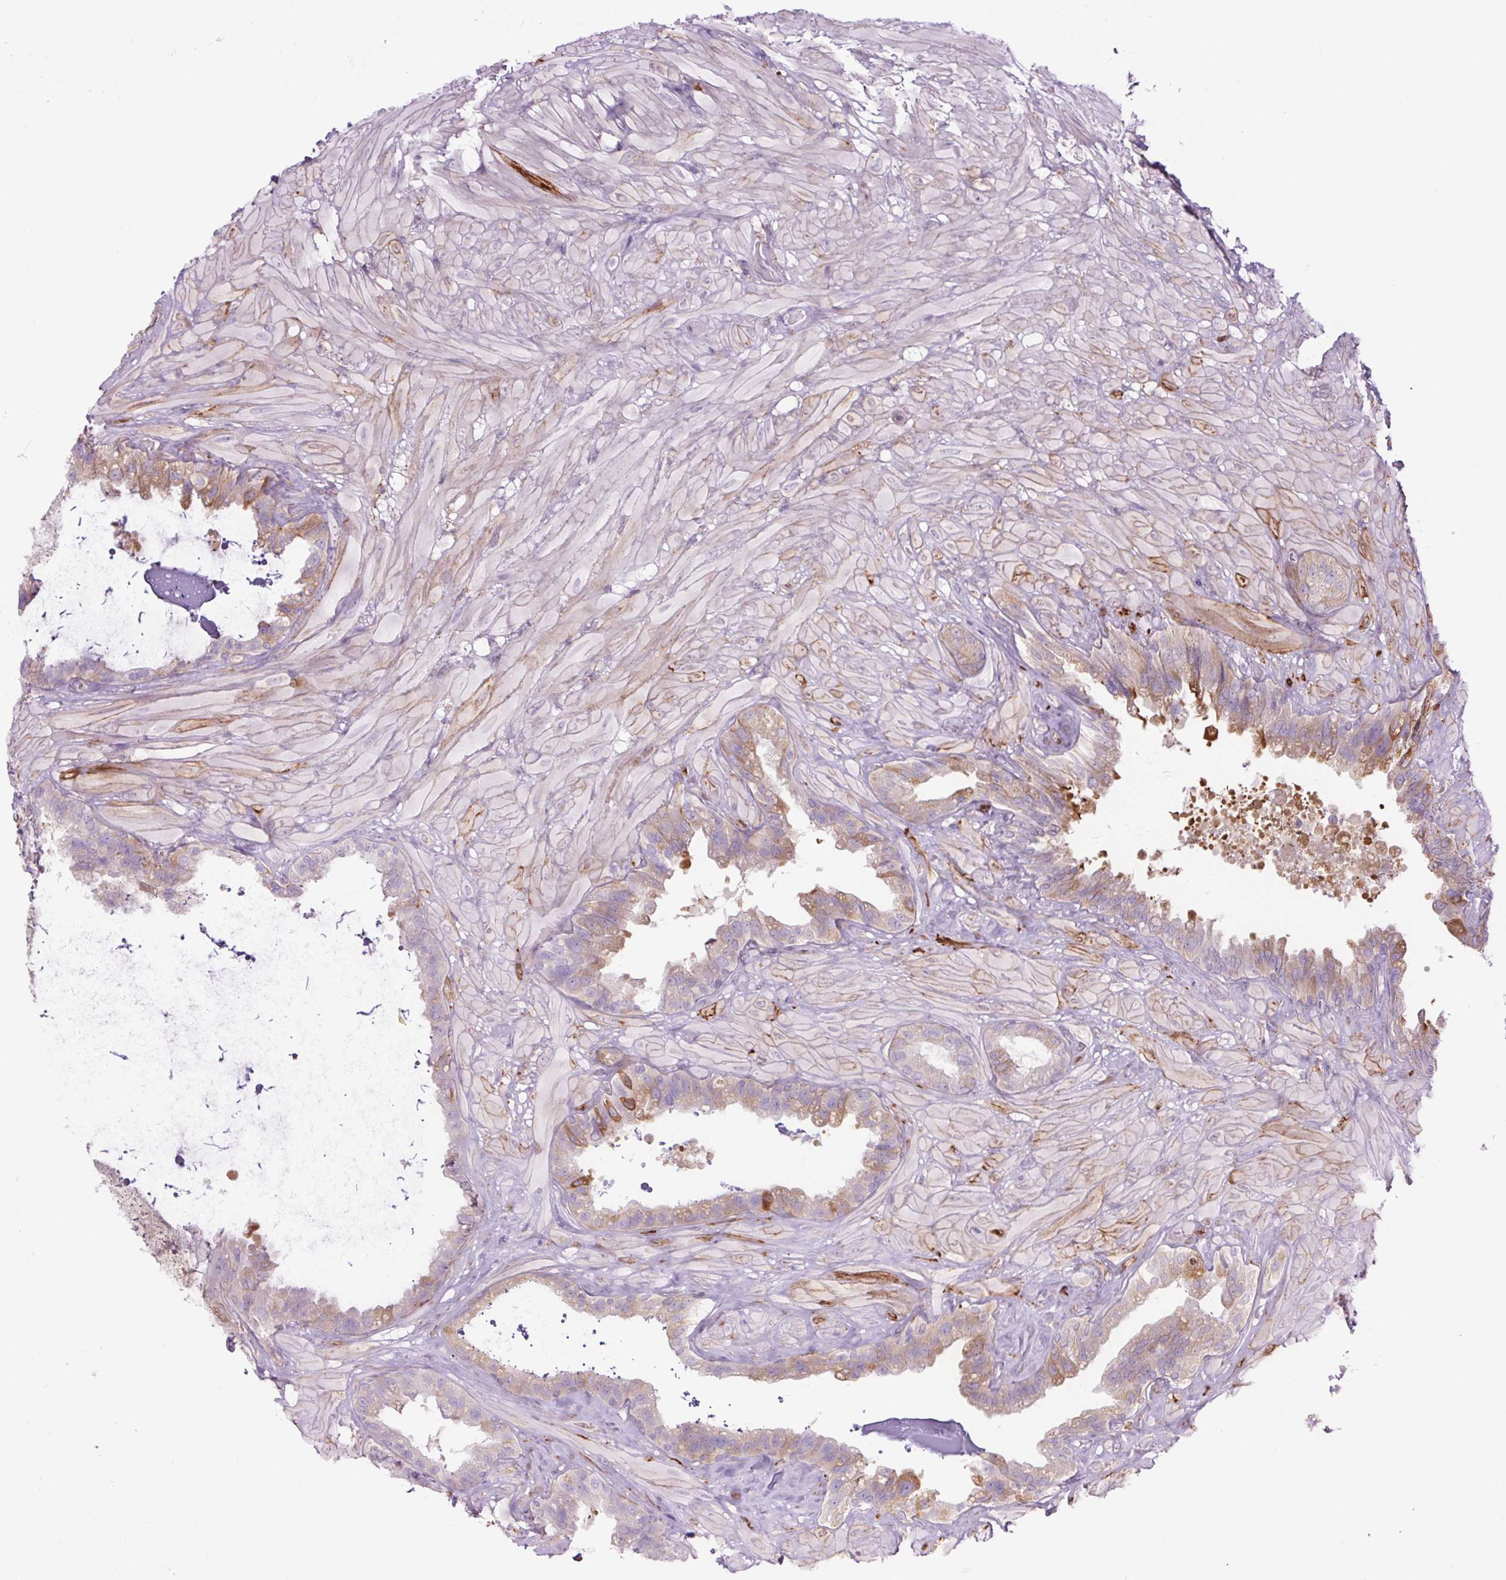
{"staining": {"intensity": "moderate", "quantity": "25%-75%", "location": "cytoplasmic/membranous"}, "tissue": "seminal vesicle", "cell_type": "Glandular cells", "image_type": "normal", "snomed": [{"axis": "morphology", "description": "Normal tissue, NOS"}, {"axis": "topography", "description": "Seminal veicle"}, {"axis": "topography", "description": "Peripheral nerve tissue"}], "caption": "High-magnification brightfield microscopy of benign seminal vesicle stained with DAB (3,3'-diaminobenzidine) (brown) and counterstained with hematoxylin (blue). glandular cells exhibit moderate cytoplasmic/membranous positivity is seen in approximately25%-75% of cells.", "gene": "SH2D6", "patient": {"sex": "male", "age": 76}}